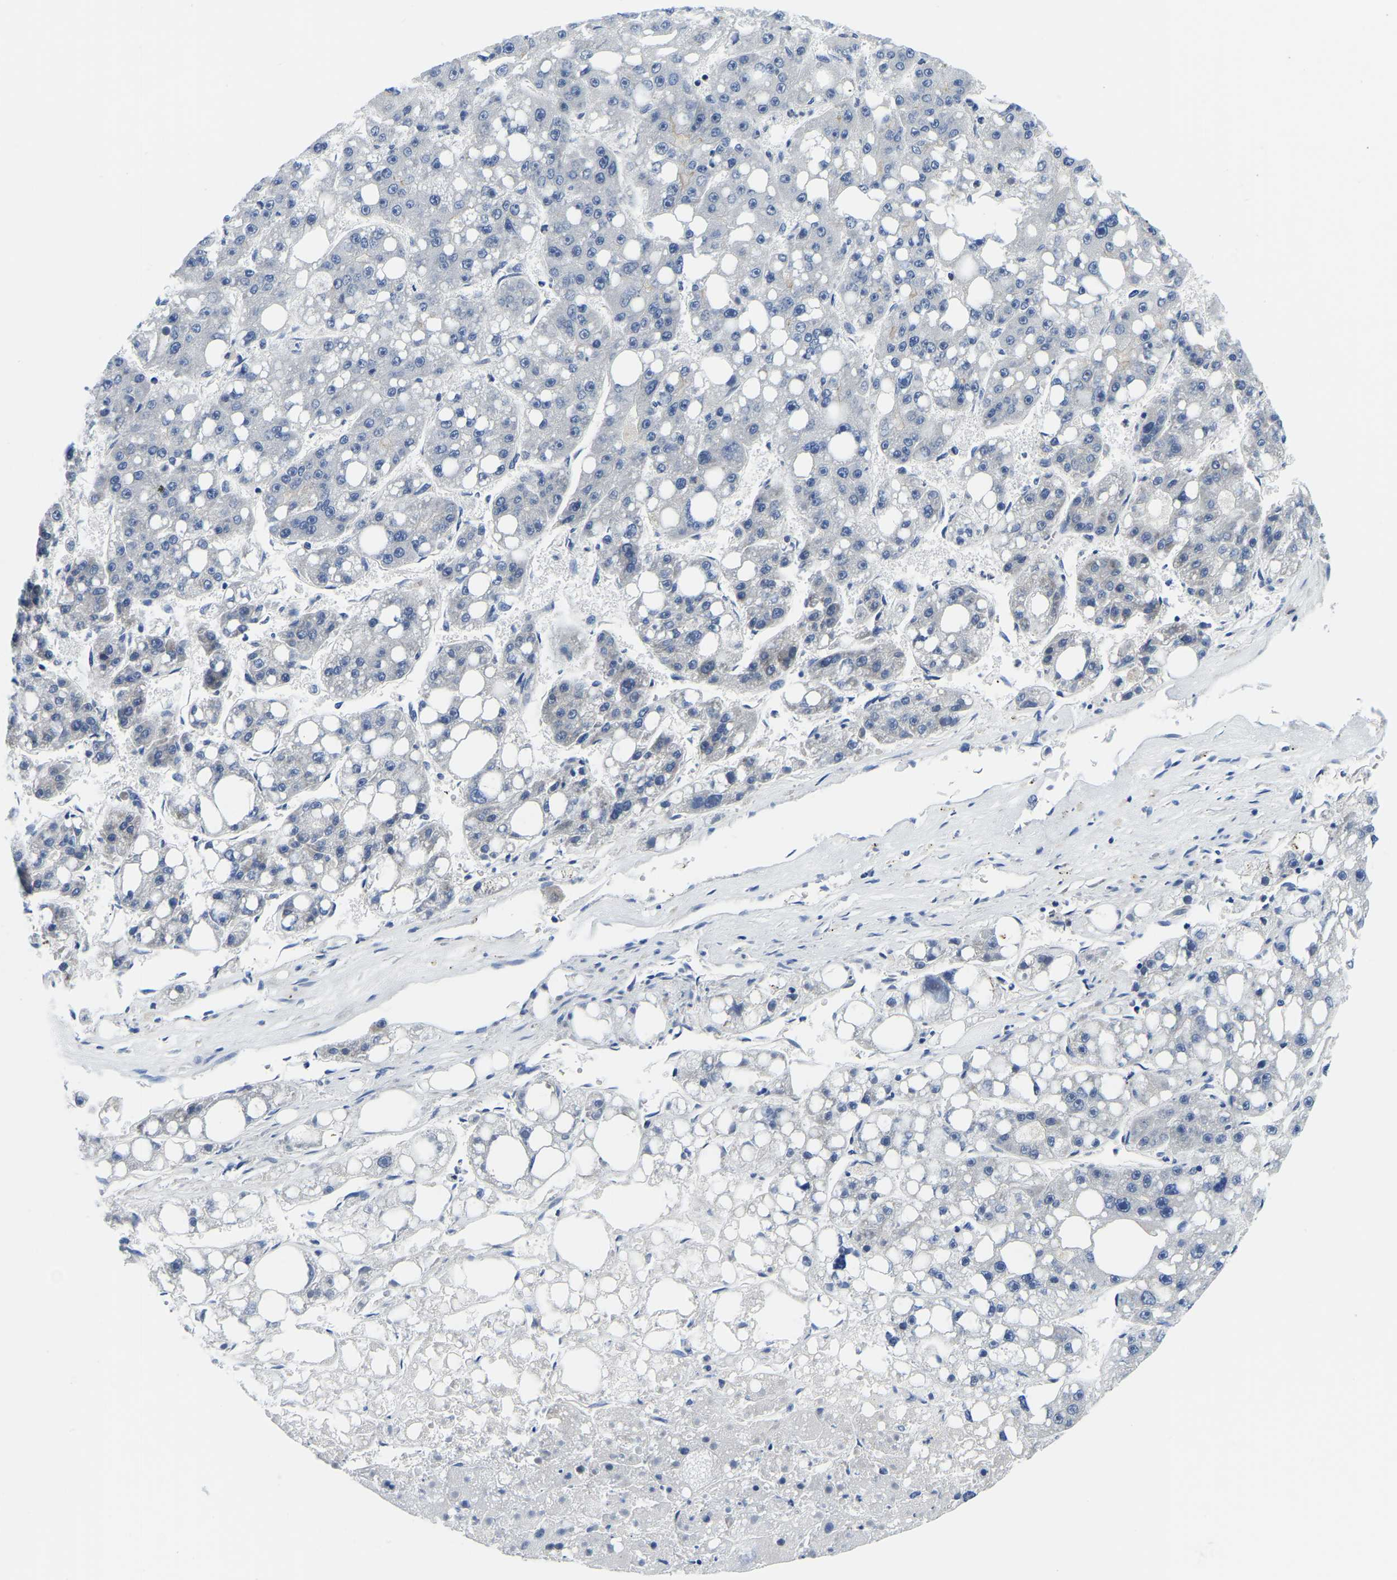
{"staining": {"intensity": "negative", "quantity": "none", "location": "none"}, "tissue": "liver cancer", "cell_type": "Tumor cells", "image_type": "cancer", "snomed": [{"axis": "morphology", "description": "Carcinoma, Hepatocellular, NOS"}, {"axis": "topography", "description": "Liver"}], "caption": "The image exhibits no staining of tumor cells in hepatocellular carcinoma (liver). The staining is performed using DAB brown chromogen with nuclei counter-stained in using hematoxylin.", "gene": "POLDIP3", "patient": {"sex": "female", "age": 61}}